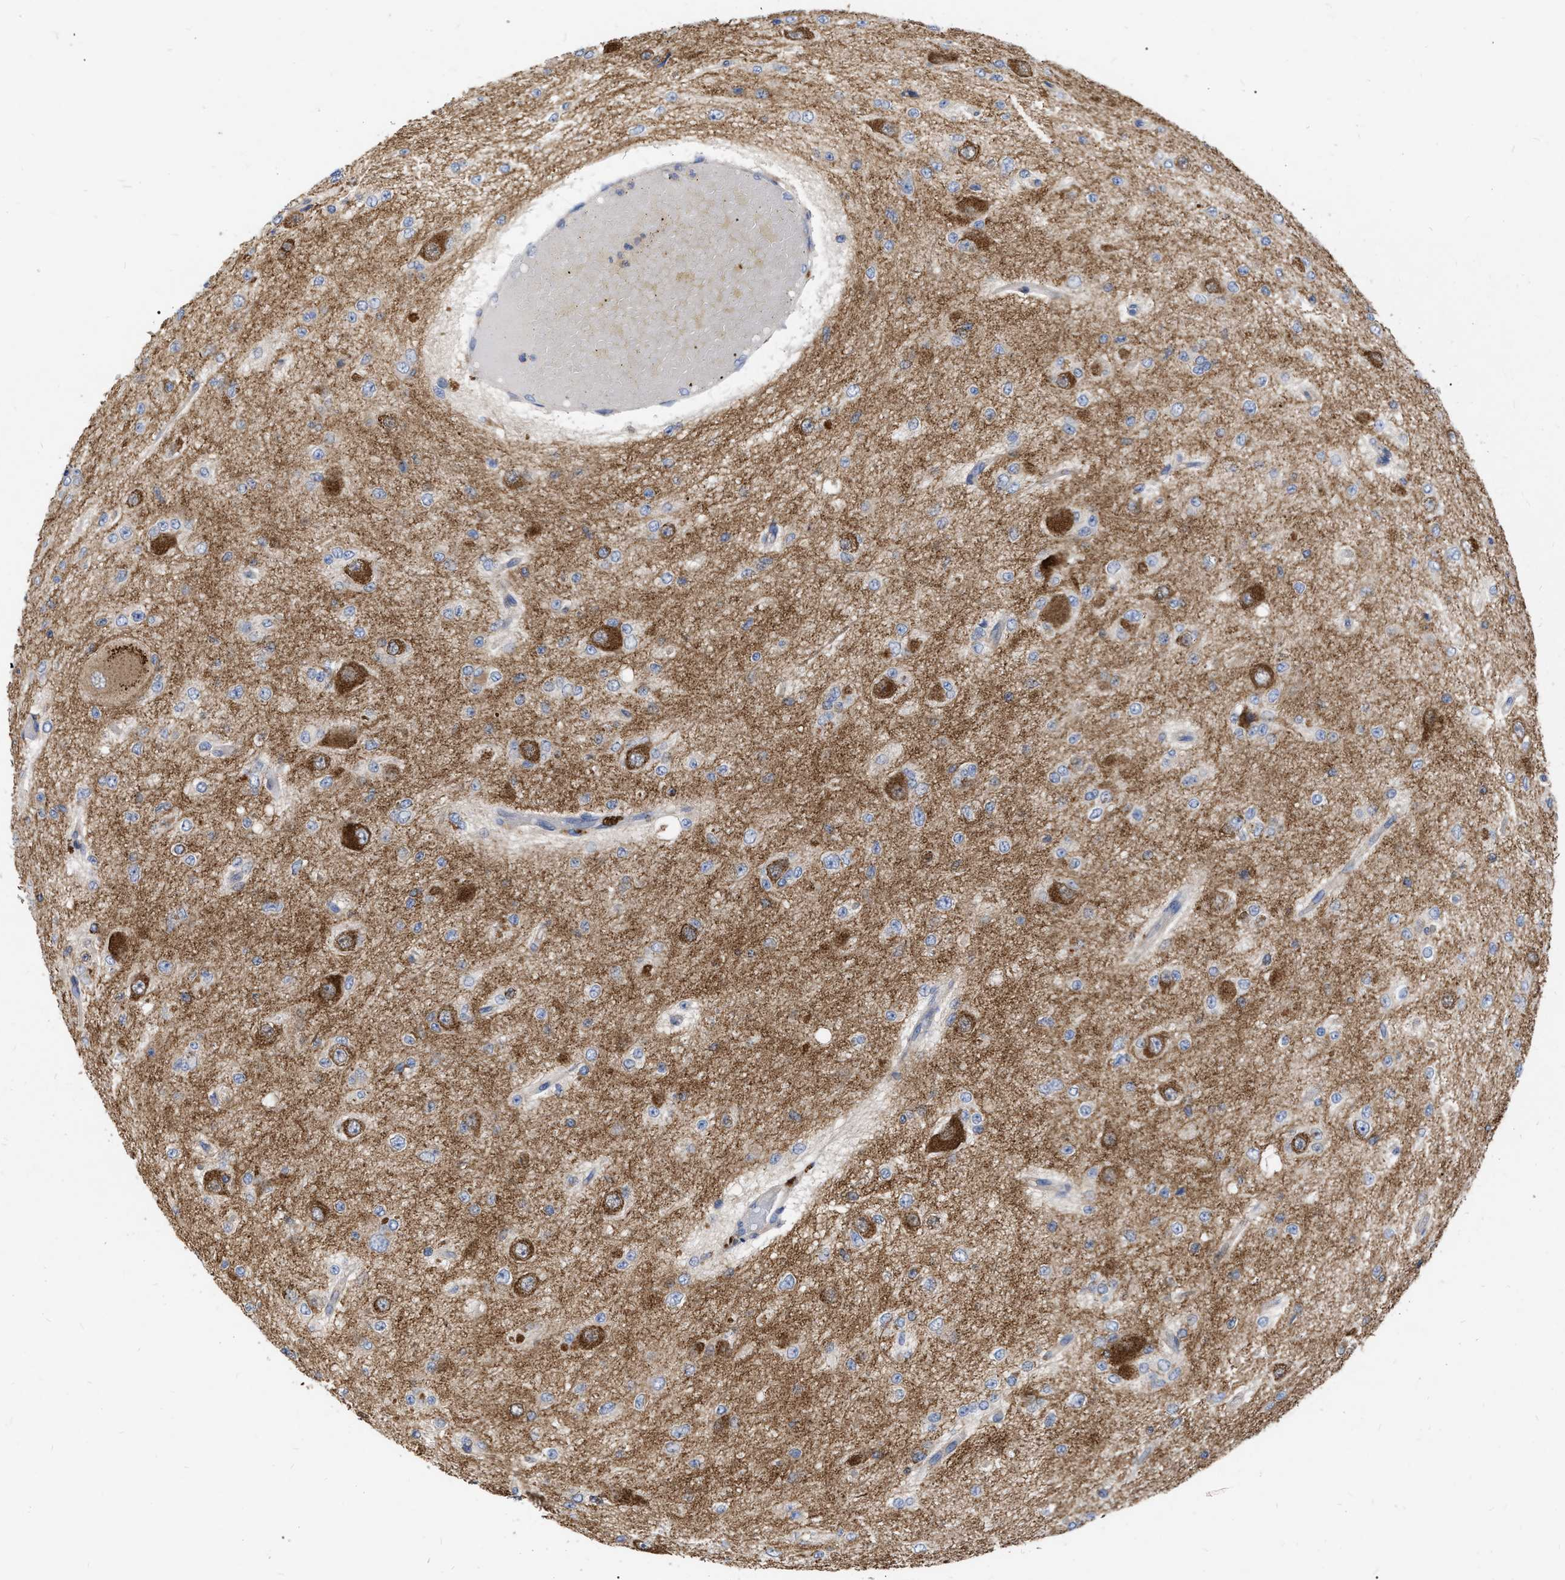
{"staining": {"intensity": "negative", "quantity": "none", "location": "none"}, "tissue": "glioma", "cell_type": "Tumor cells", "image_type": "cancer", "snomed": [{"axis": "morphology", "description": "Glioma, malignant, High grade"}, {"axis": "topography", "description": "pancreas cauda"}], "caption": "DAB (3,3'-diaminobenzidine) immunohistochemical staining of human malignant glioma (high-grade) shows no significant staining in tumor cells. (Stains: DAB (3,3'-diaminobenzidine) immunohistochemistry (IHC) with hematoxylin counter stain, Microscopy: brightfield microscopy at high magnification).", "gene": "CDKN2C", "patient": {"sex": "male", "age": 60}}